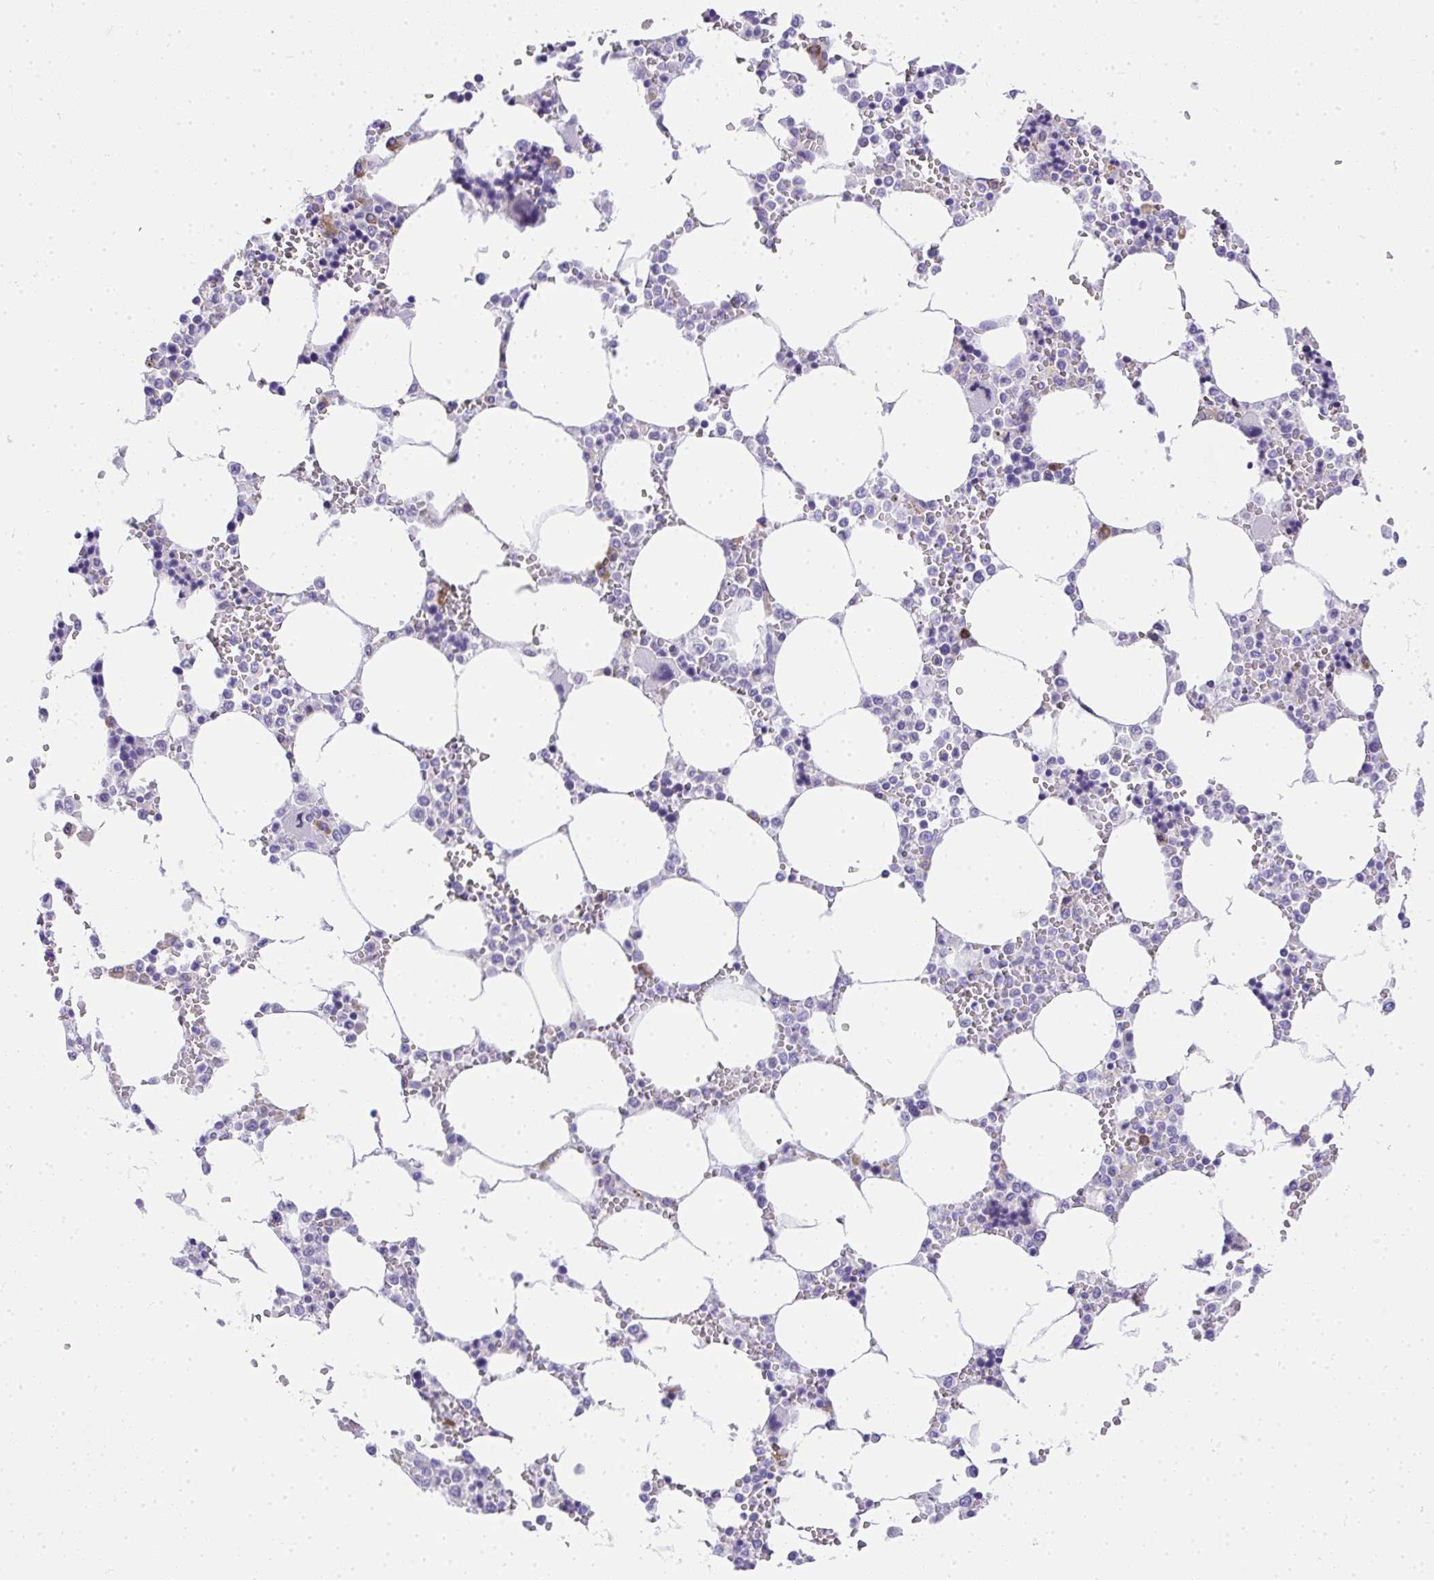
{"staining": {"intensity": "moderate", "quantity": "<25%", "location": "cytoplasmic/membranous"}, "tissue": "bone marrow", "cell_type": "Hematopoietic cells", "image_type": "normal", "snomed": [{"axis": "morphology", "description": "Normal tissue, NOS"}, {"axis": "topography", "description": "Bone marrow"}], "caption": "Bone marrow stained with DAB (3,3'-diaminobenzidine) immunohistochemistry demonstrates low levels of moderate cytoplasmic/membranous expression in approximately <25% of hematopoietic cells. (Brightfield microscopy of DAB IHC at high magnification).", "gene": "ADRA2C", "patient": {"sex": "male", "age": 64}}